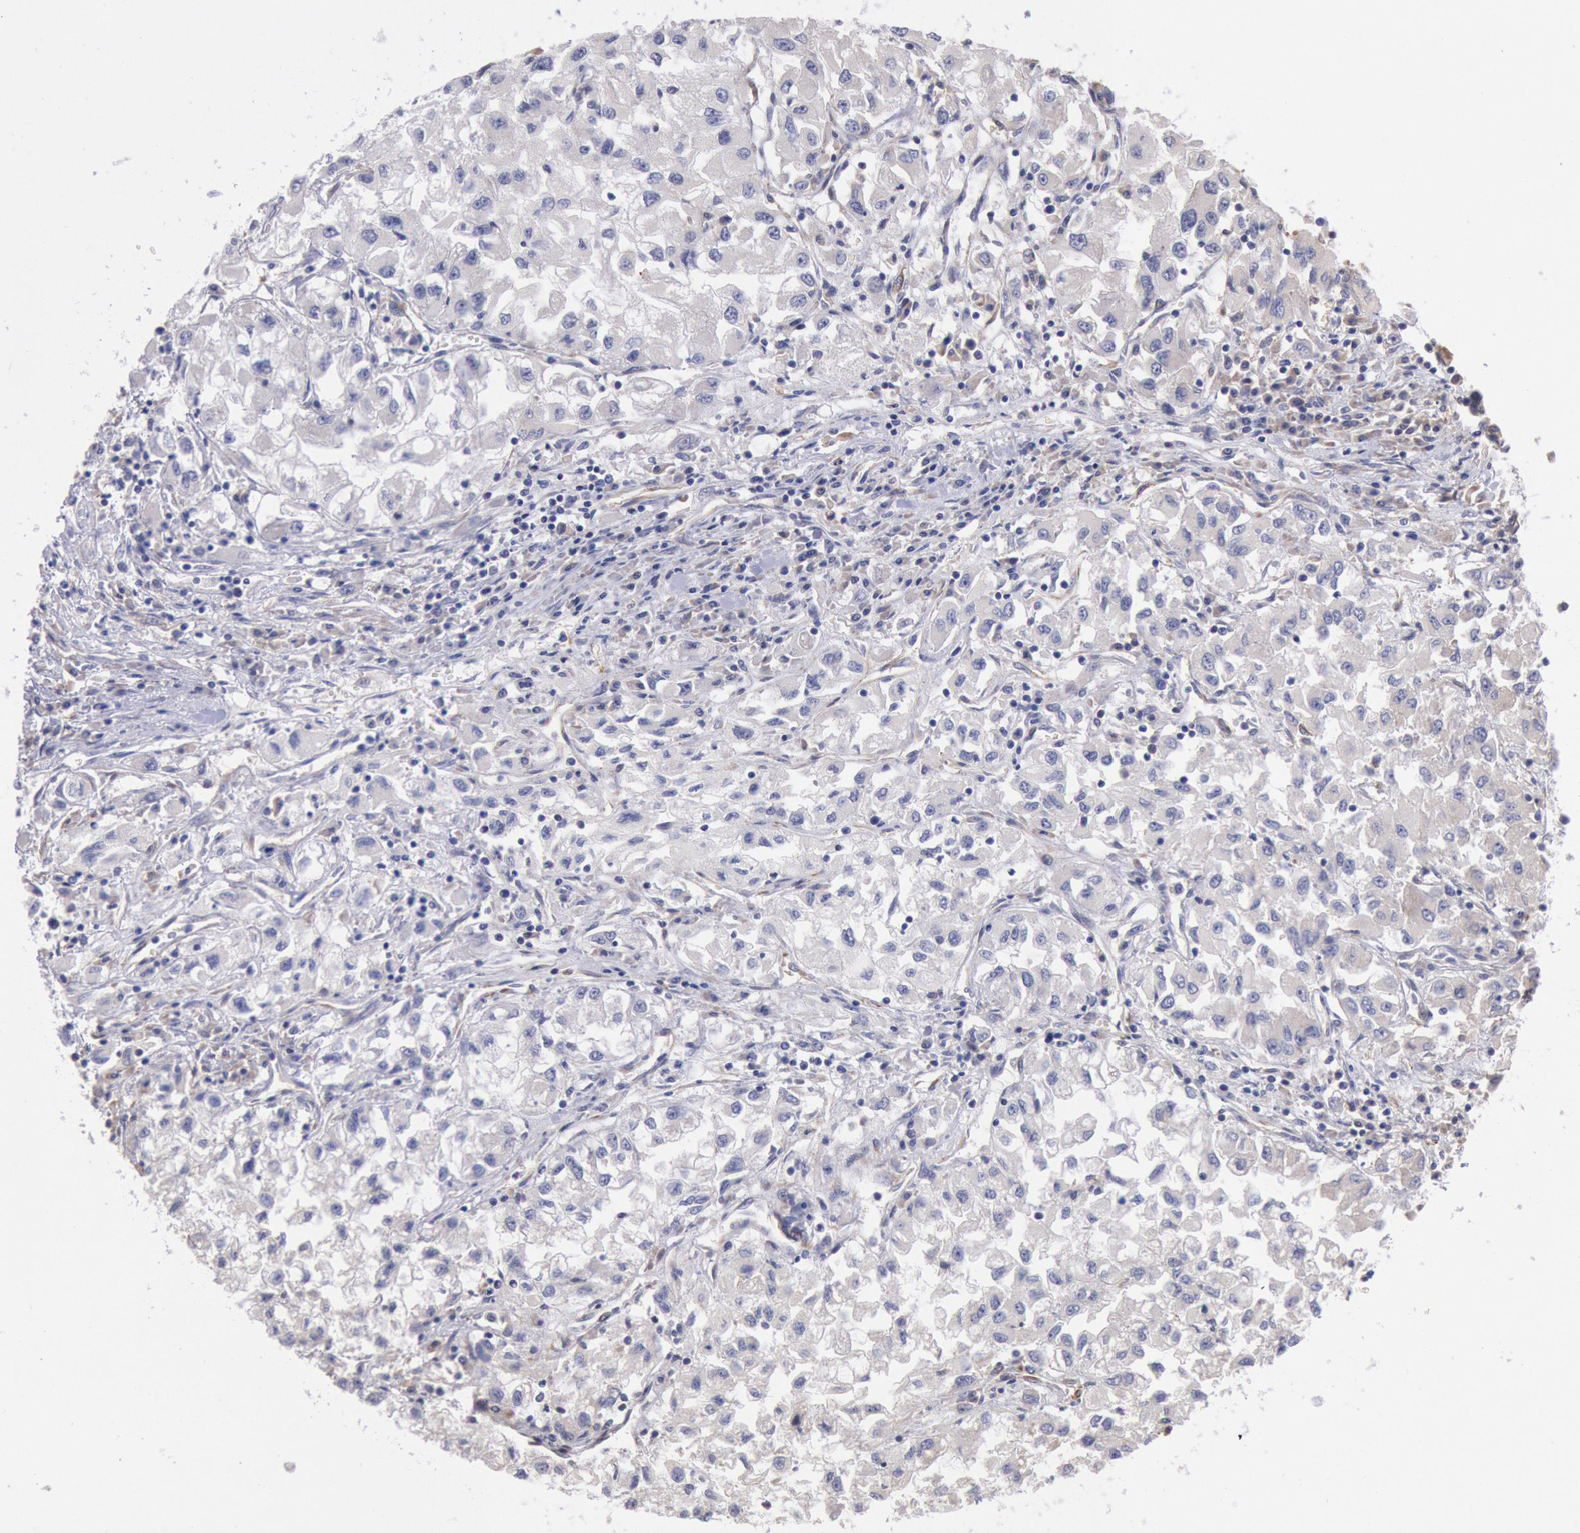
{"staining": {"intensity": "negative", "quantity": "none", "location": "none"}, "tissue": "renal cancer", "cell_type": "Tumor cells", "image_type": "cancer", "snomed": [{"axis": "morphology", "description": "Adenocarcinoma, NOS"}, {"axis": "topography", "description": "Kidney"}], "caption": "Human renal adenocarcinoma stained for a protein using IHC demonstrates no positivity in tumor cells.", "gene": "DRG1", "patient": {"sex": "male", "age": 59}}